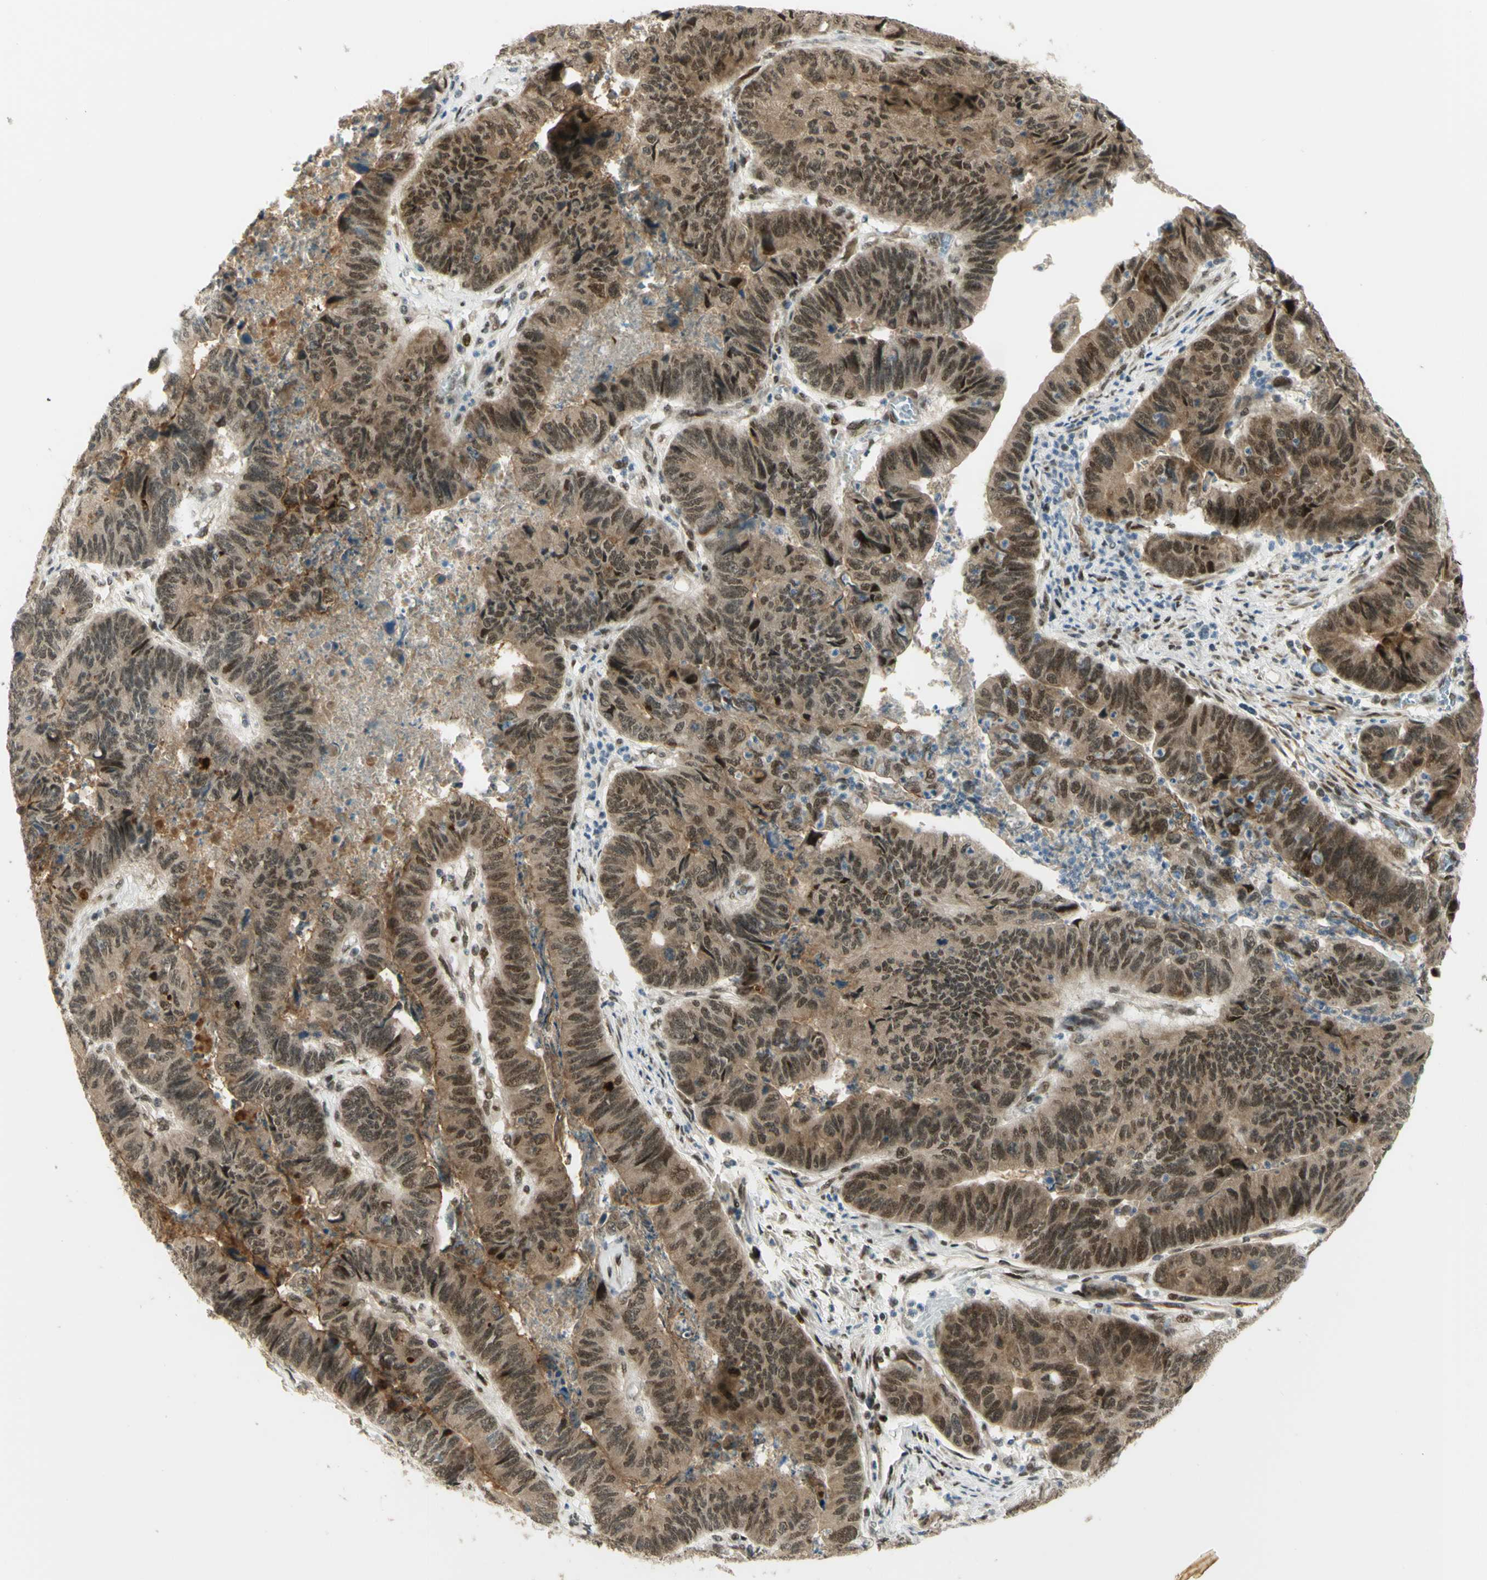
{"staining": {"intensity": "strong", "quantity": ">75%", "location": "cytoplasmic/membranous,nuclear"}, "tissue": "stomach cancer", "cell_type": "Tumor cells", "image_type": "cancer", "snomed": [{"axis": "morphology", "description": "Adenocarcinoma, NOS"}, {"axis": "topography", "description": "Stomach, lower"}], "caption": "Strong cytoplasmic/membranous and nuclear protein staining is identified in approximately >75% of tumor cells in stomach cancer (adenocarcinoma). (Brightfield microscopy of DAB IHC at high magnification).", "gene": "DDX1", "patient": {"sex": "male", "age": 77}}